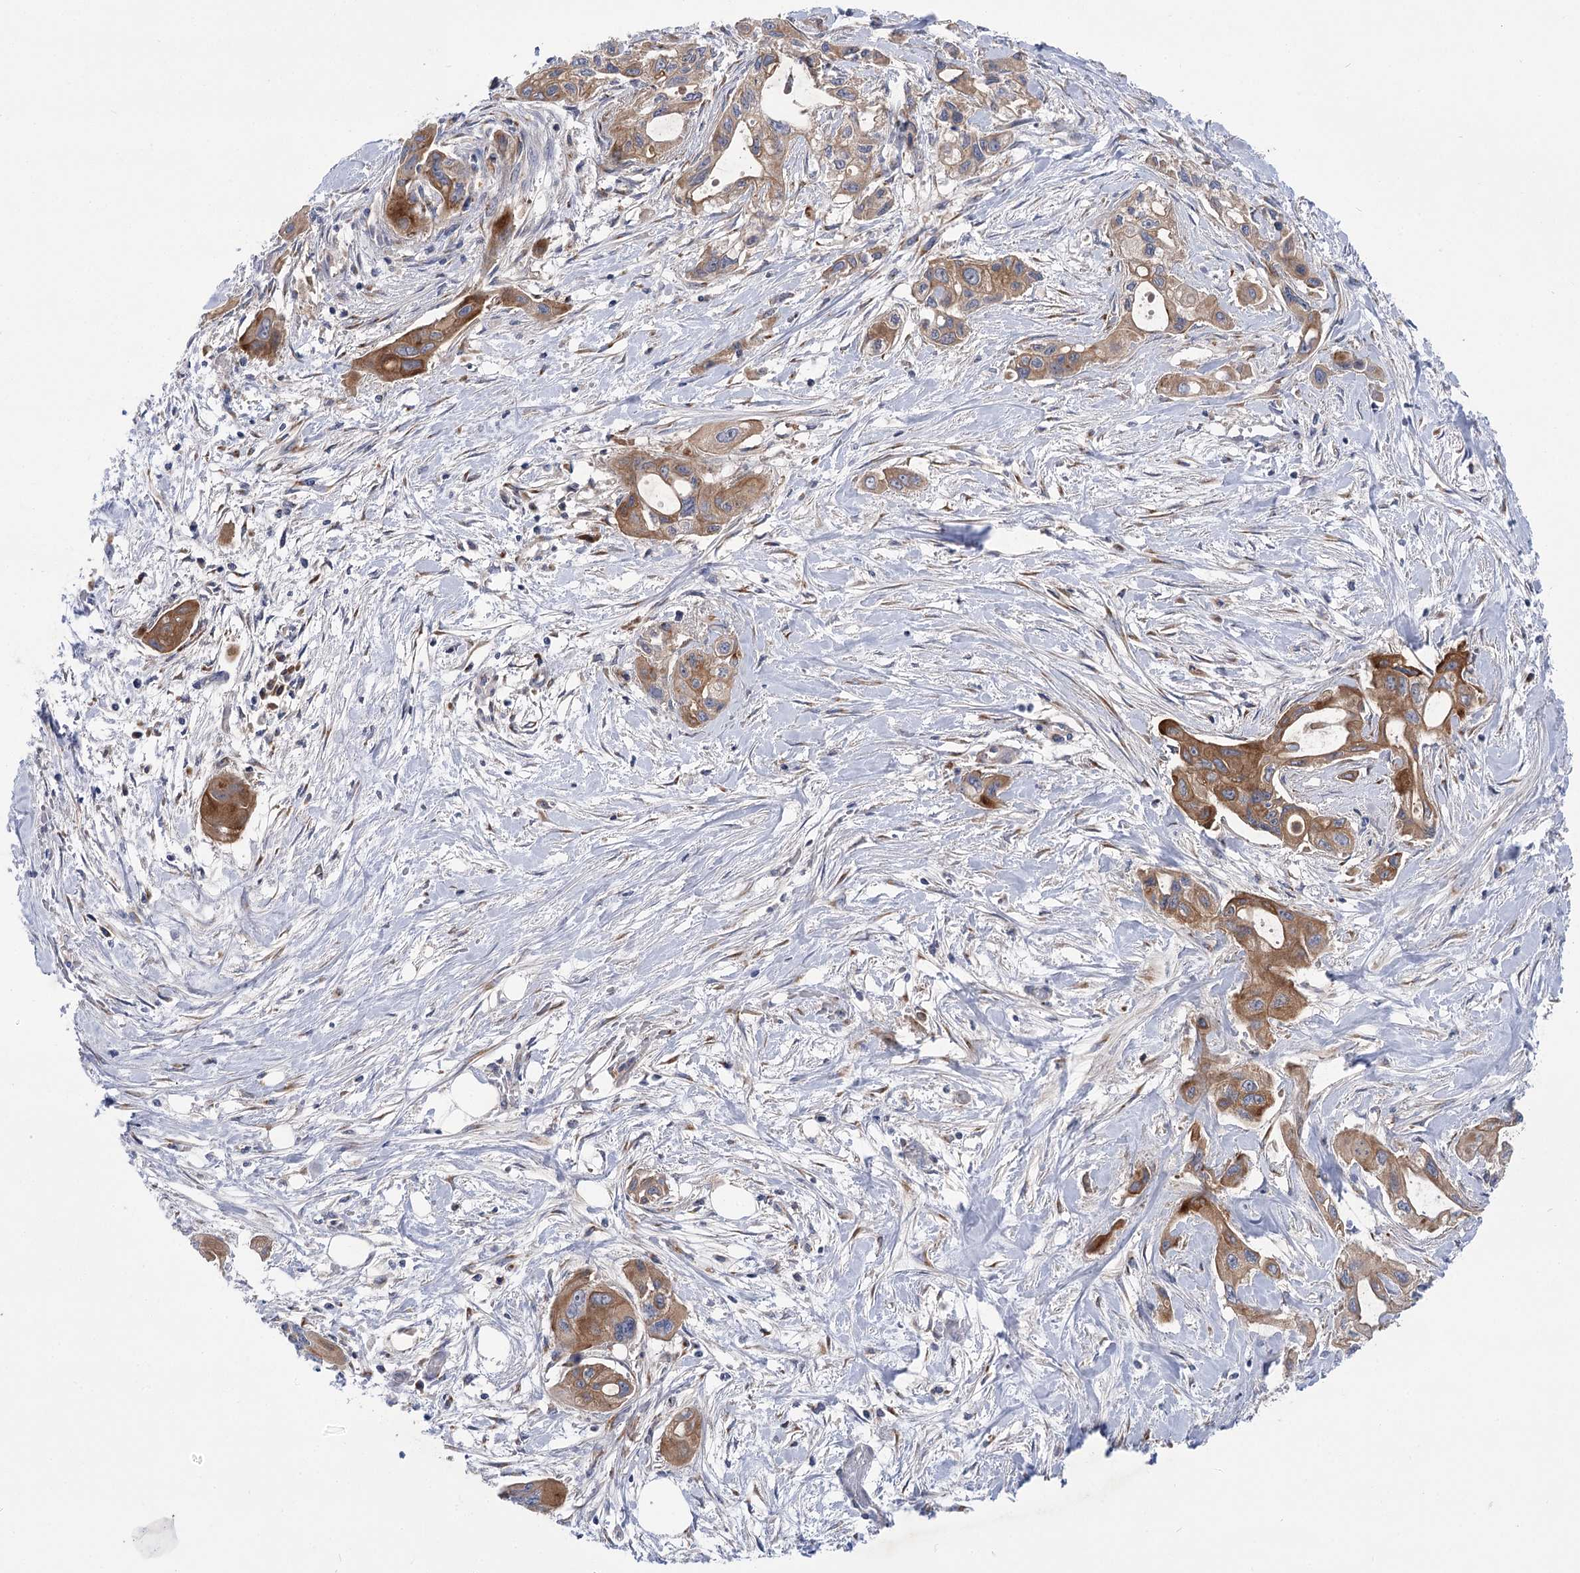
{"staining": {"intensity": "moderate", "quantity": ">75%", "location": "cytoplasmic/membranous"}, "tissue": "pancreatic cancer", "cell_type": "Tumor cells", "image_type": "cancer", "snomed": [{"axis": "morphology", "description": "Adenocarcinoma, NOS"}, {"axis": "topography", "description": "Pancreas"}], "caption": "Immunohistochemistry (IHC) of pancreatic cancer (adenocarcinoma) demonstrates medium levels of moderate cytoplasmic/membranous expression in approximately >75% of tumor cells.", "gene": "GBF1", "patient": {"sex": "male", "age": 75}}